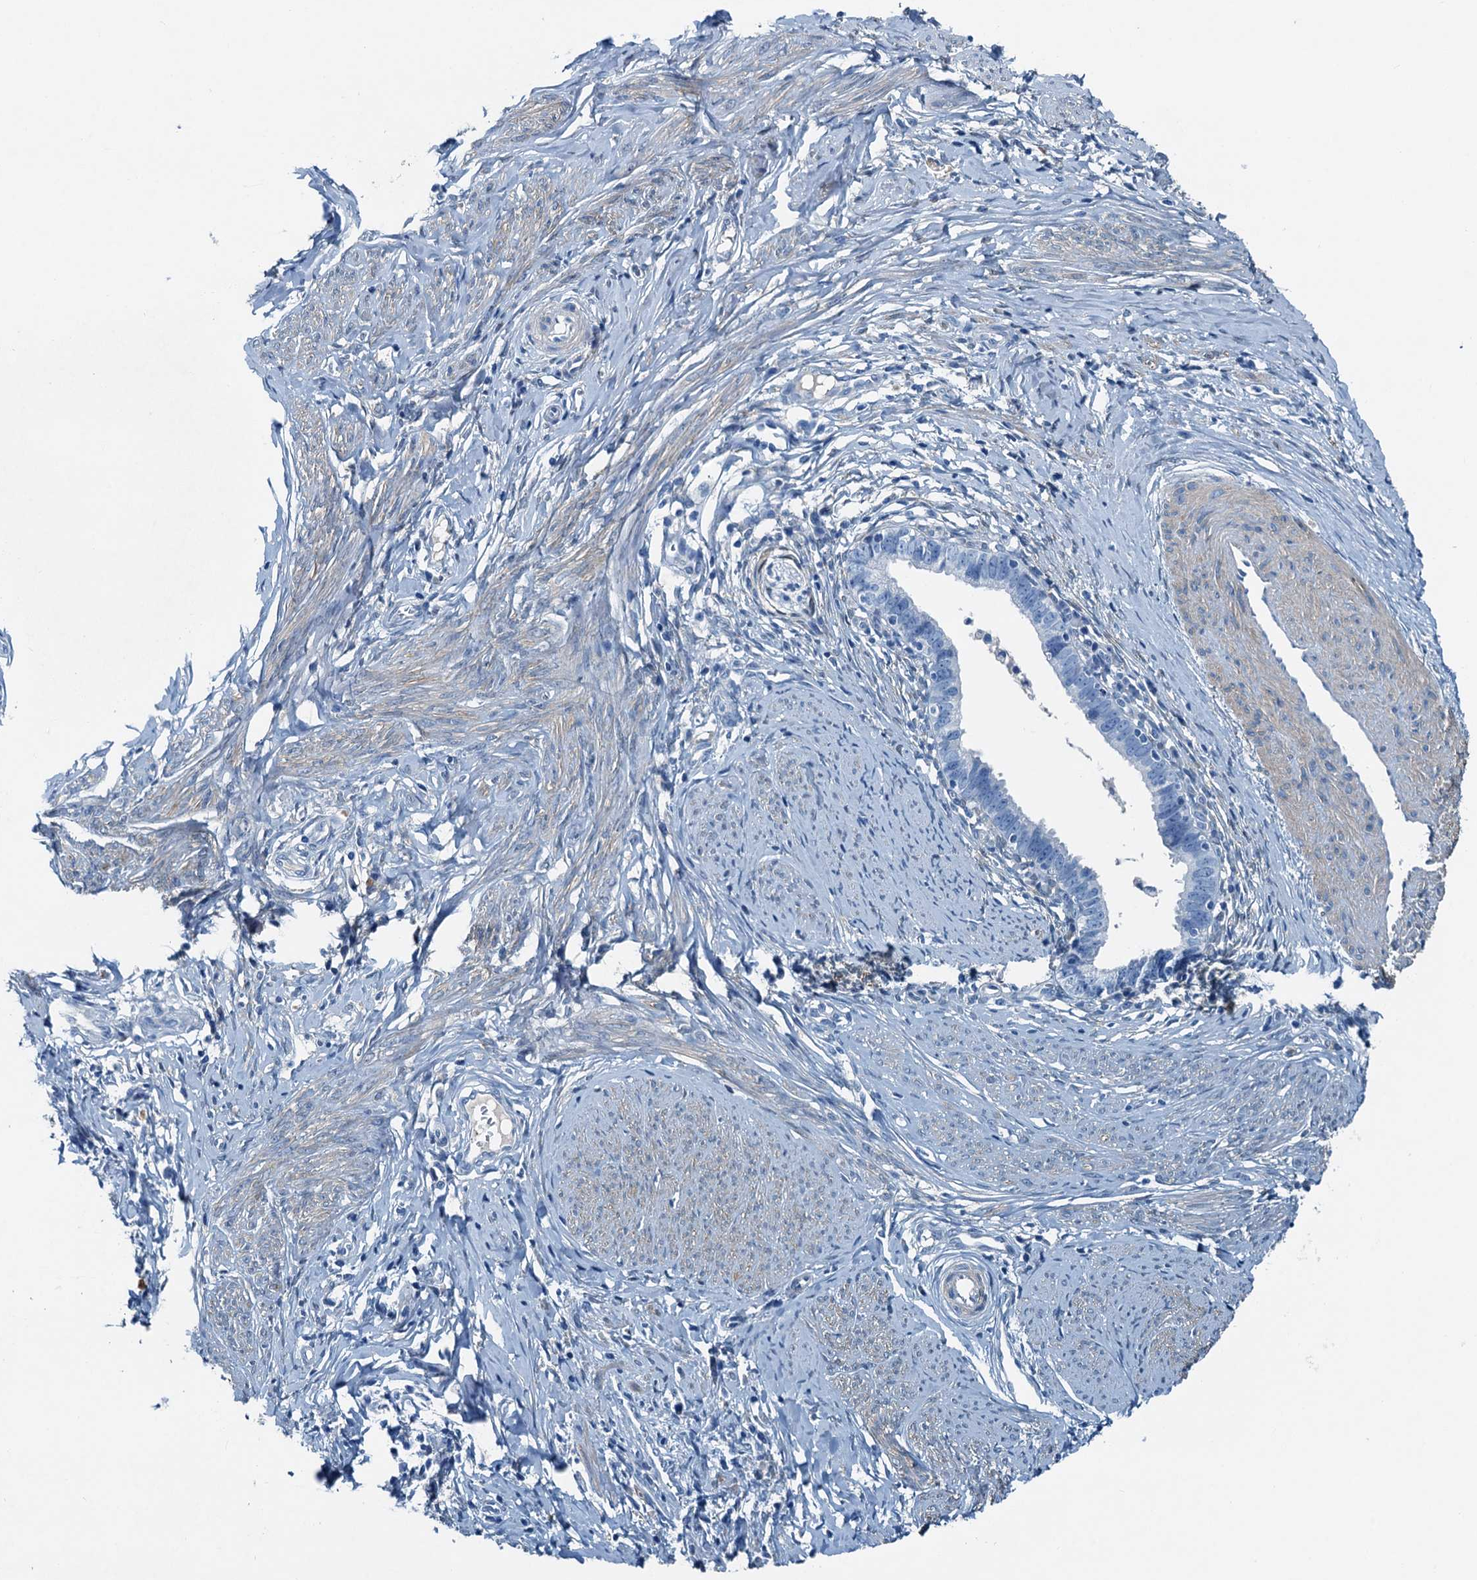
{"staining": {"intensity": "negative", "quantity": "none", "location": "none"}, "tissue": "cervical cancer", "cell_type": "Tumor cells", "image_type": "cancer", "snomed": [{"axis": "morphology", "description": "Adenocarcinoma, NOS"}, {"axis": "topography", "description": "Cervix"}], "caption": "Immunohistochemistry image of neoplastic tissue: cervical adenocarcinoma stained with DAB (3,3'-diaminobenzidine) shows no significant protein staining in tumor cells. (DAB IHC with hematoxylin counter stain).", "gene": "RAB3IL1", "patient": {"sex": "female", "age": 36}}